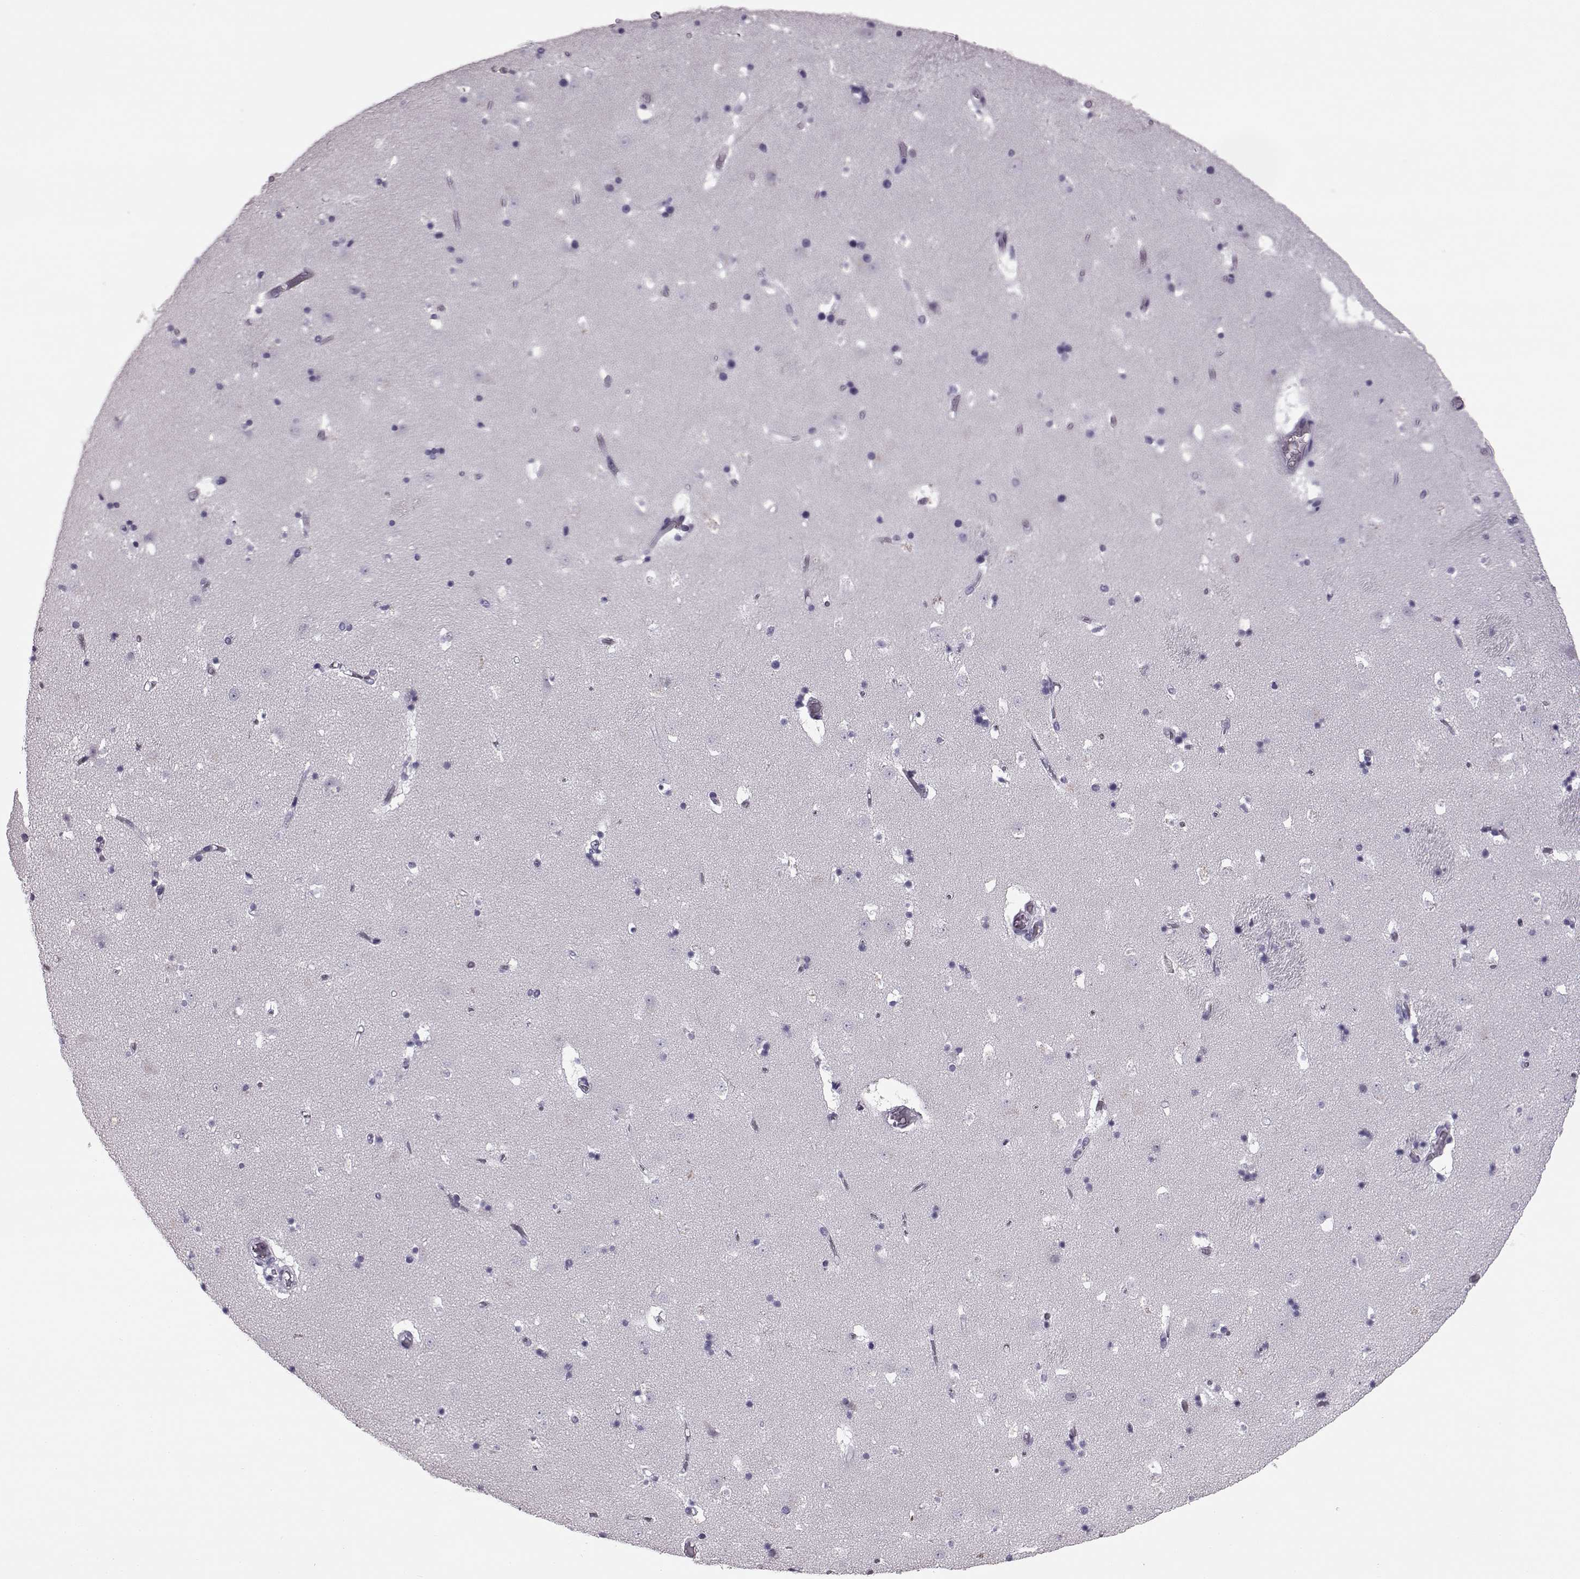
{"staining": {"intensity": "negative", "quantity": "none", "location": "none"}, "tissue": "caudate", "cell_type": "Glial cells", "image_type": "normal", "snomed": [{"axis": "morphology", "description": "Normal tissue, NOS"}, {"axis": "topography", "description": "Lateral ventricle wall"}], "caption": "Unremarkable caudate was stained to show a protein in brown. There is no significant expression in glial cells. (DAB immunohistochemistry with hematoxylin counter stain).", "gene": "AIPL1", "patient": {"sex": "female", "age": 42}}